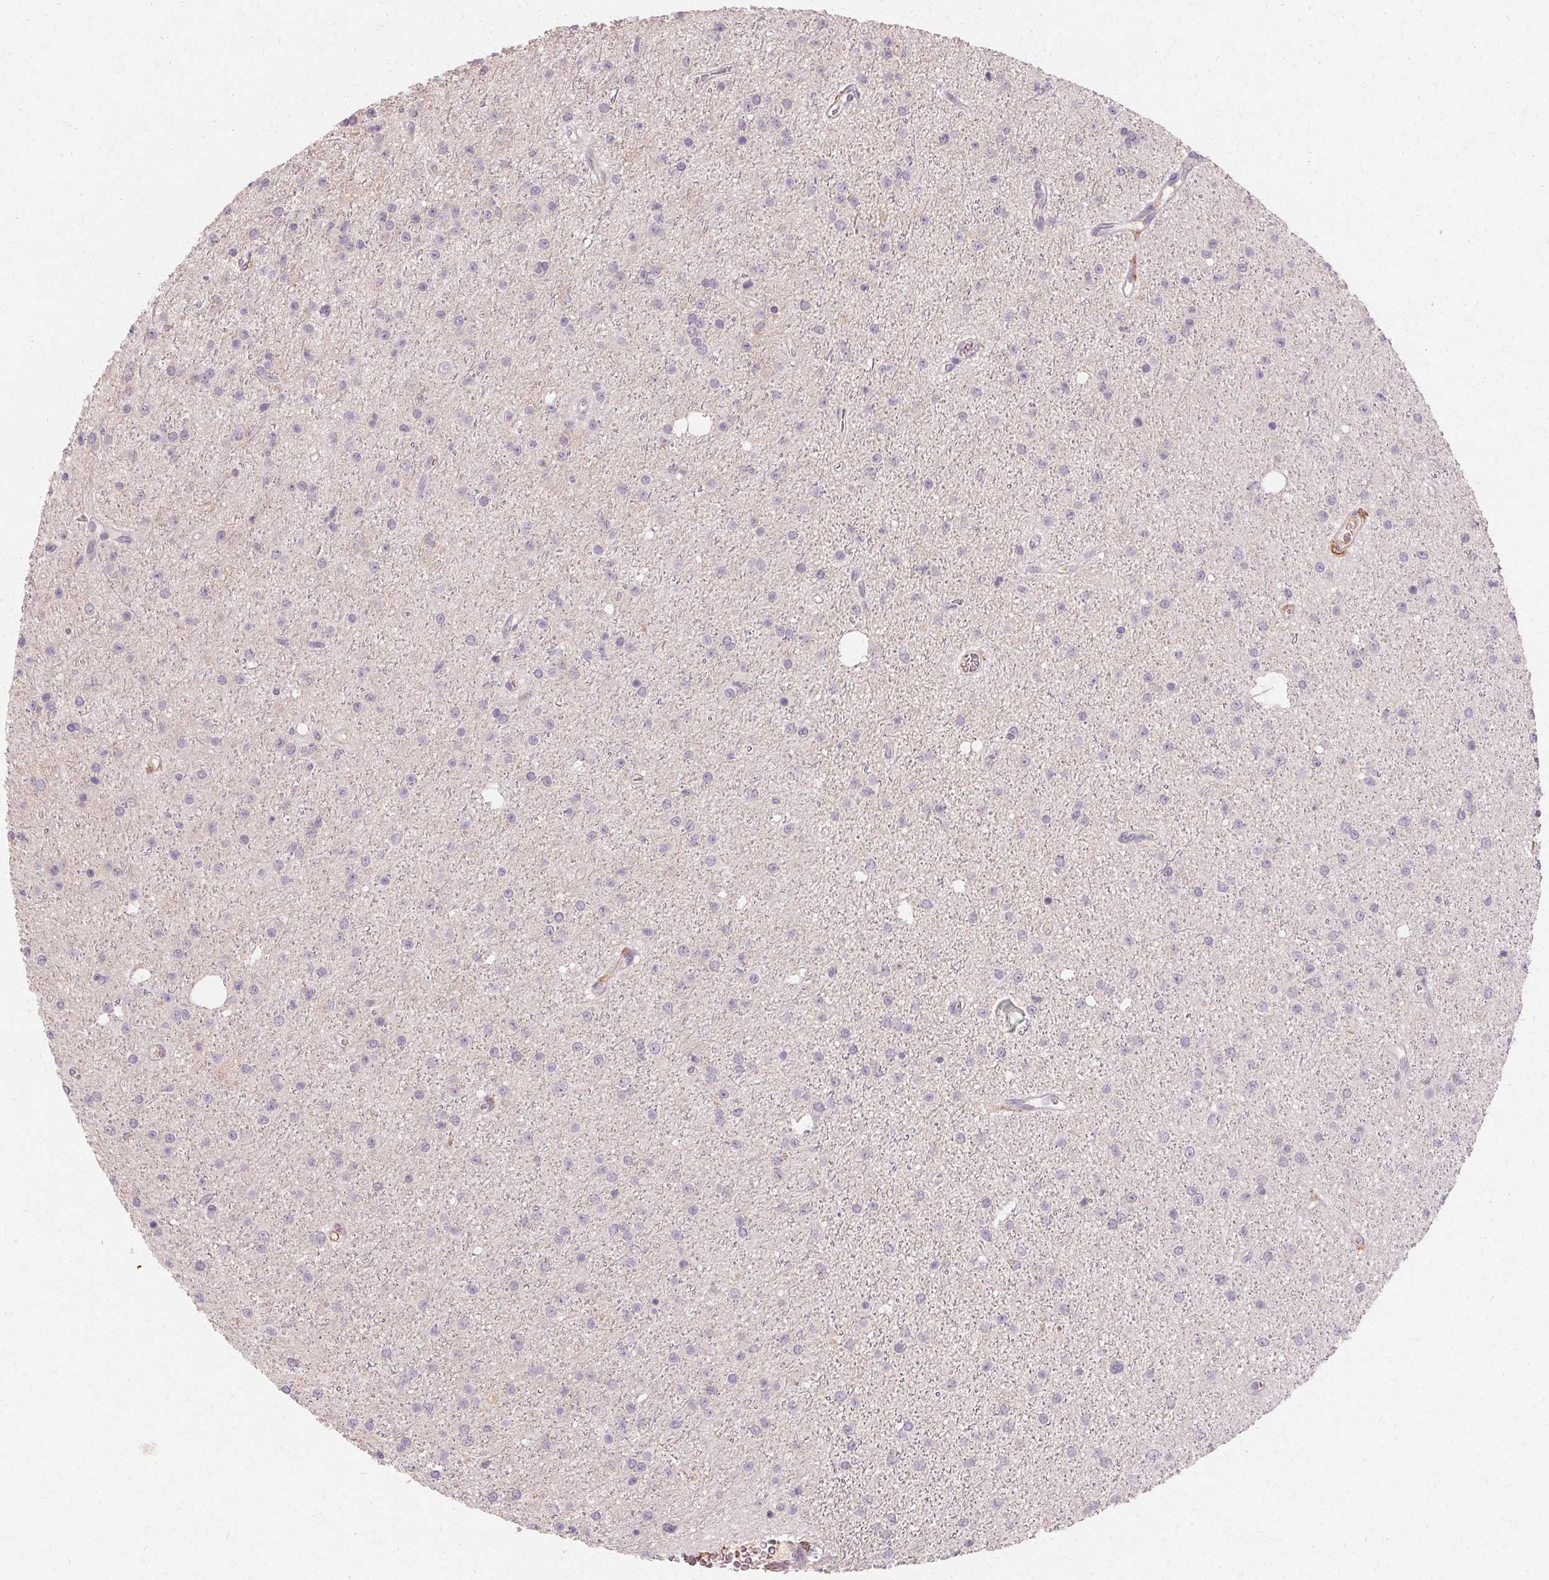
{"staining": {"intensity": "negative", "quantity": "none", "location": "none"}, "tissue": "glioma", "cell_type": "Tumor cells", "image_type": "cancer", "snomed": [{"axis": "morphology", "description": "Glioma, malignant, Low grade"}, {"axis": "topography", "description": "Brain"}], "caption": "Malignant glioma (low-grade) was stained to show a protein in brown. There is no significant staining in tumor cells. The staining was performed using DAB to visualize the protein expression in brown, while the nuclei were stained in blue with hematoxylin (Magnification: 20x).", "gene": "IFNGR1", "patient": {"sex": "male", "age": 27}}